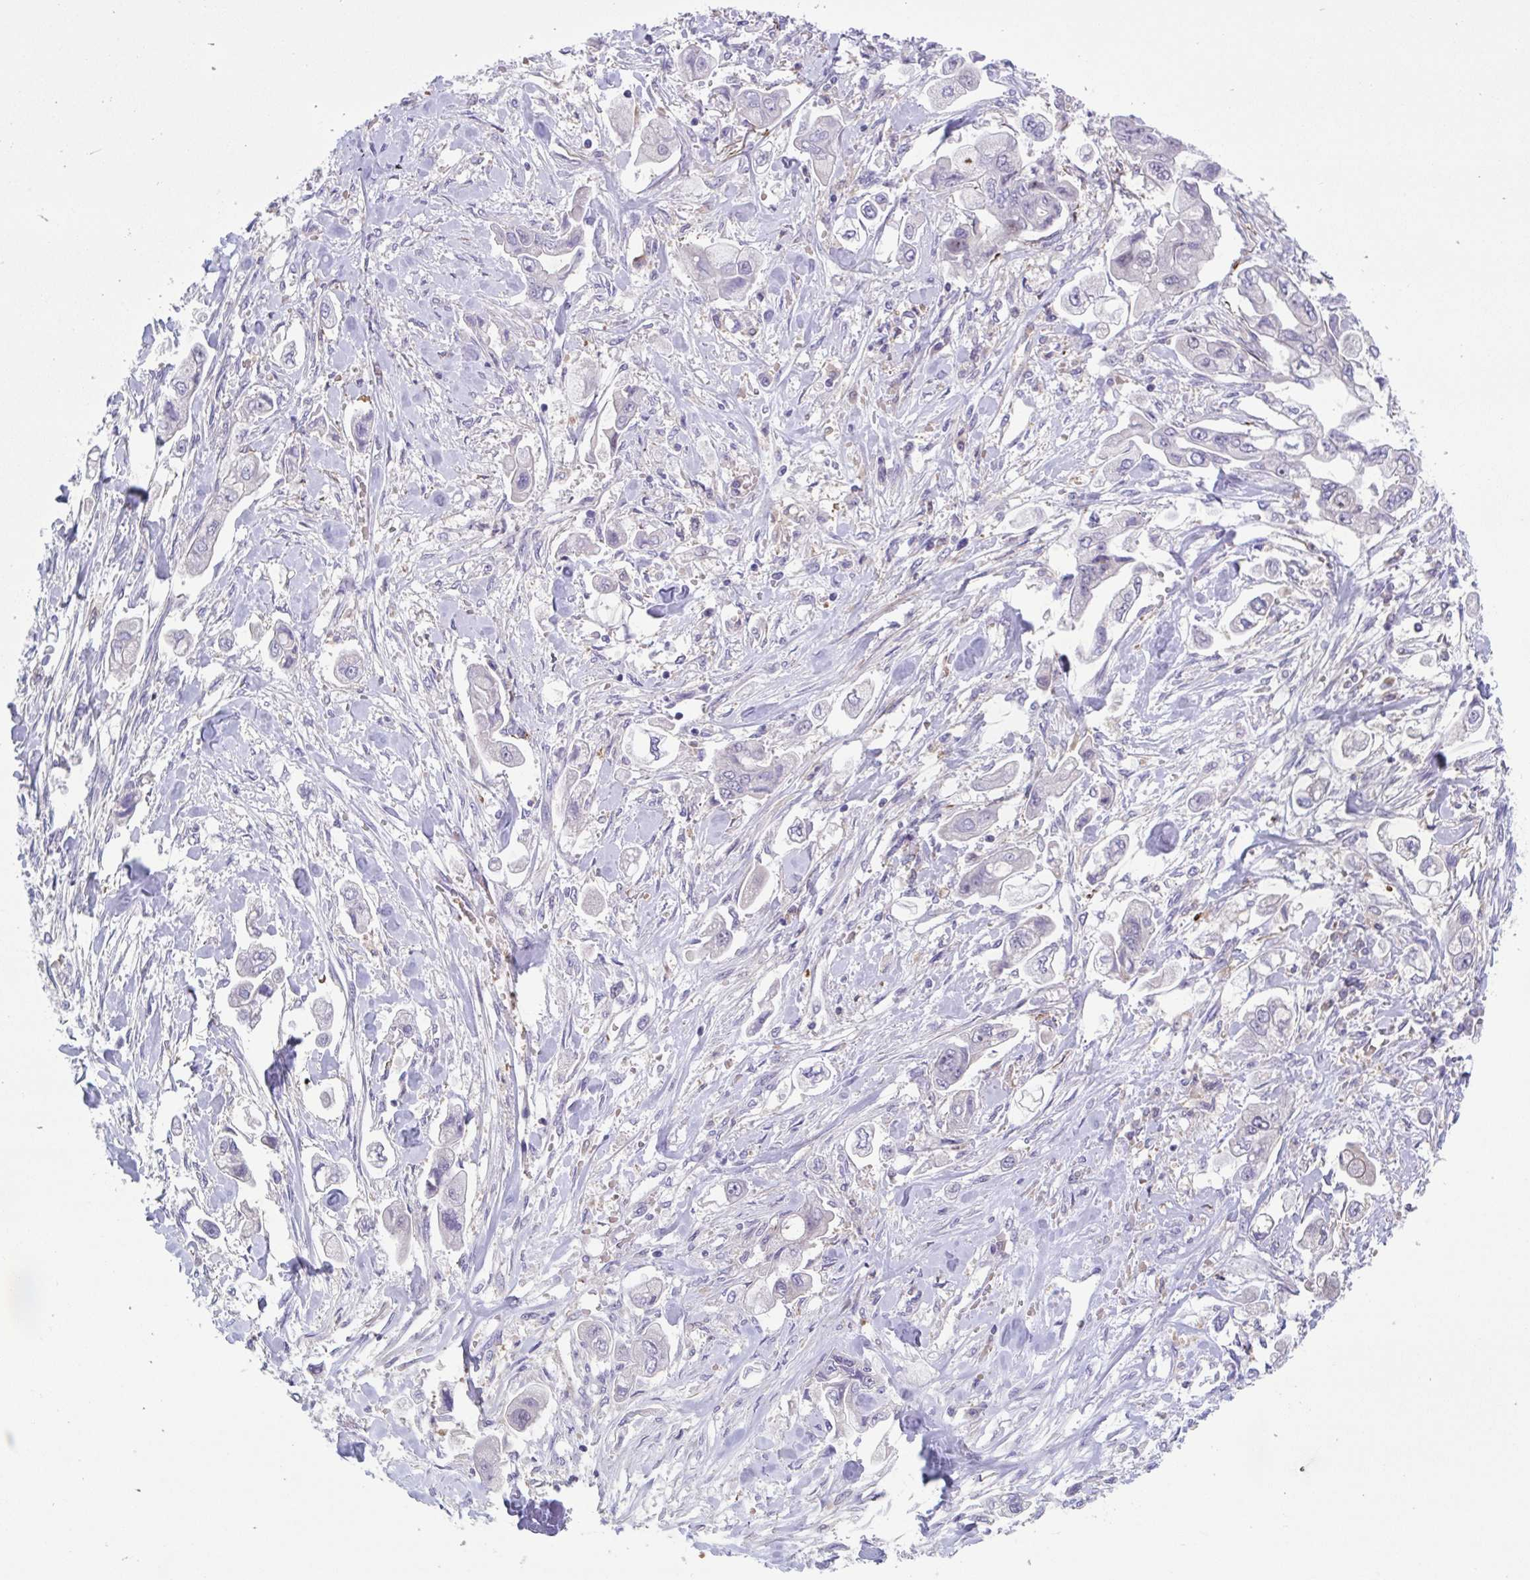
{"staining": {"intensity": "negative", "quantity": "none", "location": "none"}, "tissue": "stomach cancer", "cell_type": "Tumor cells", "image_type": "cancer", "snomed": [{"axis": "morphology", "description": "Adenocarcinoma, NOS"}, {"axis": "topography", "description": "Stomach"}], "caption": "Stomach cancer was stained to show a protein in brown. There is no significant positivity in tumor cells.", "gene": "CENPQ", "patient": {"sex": "male", "age": 62}}